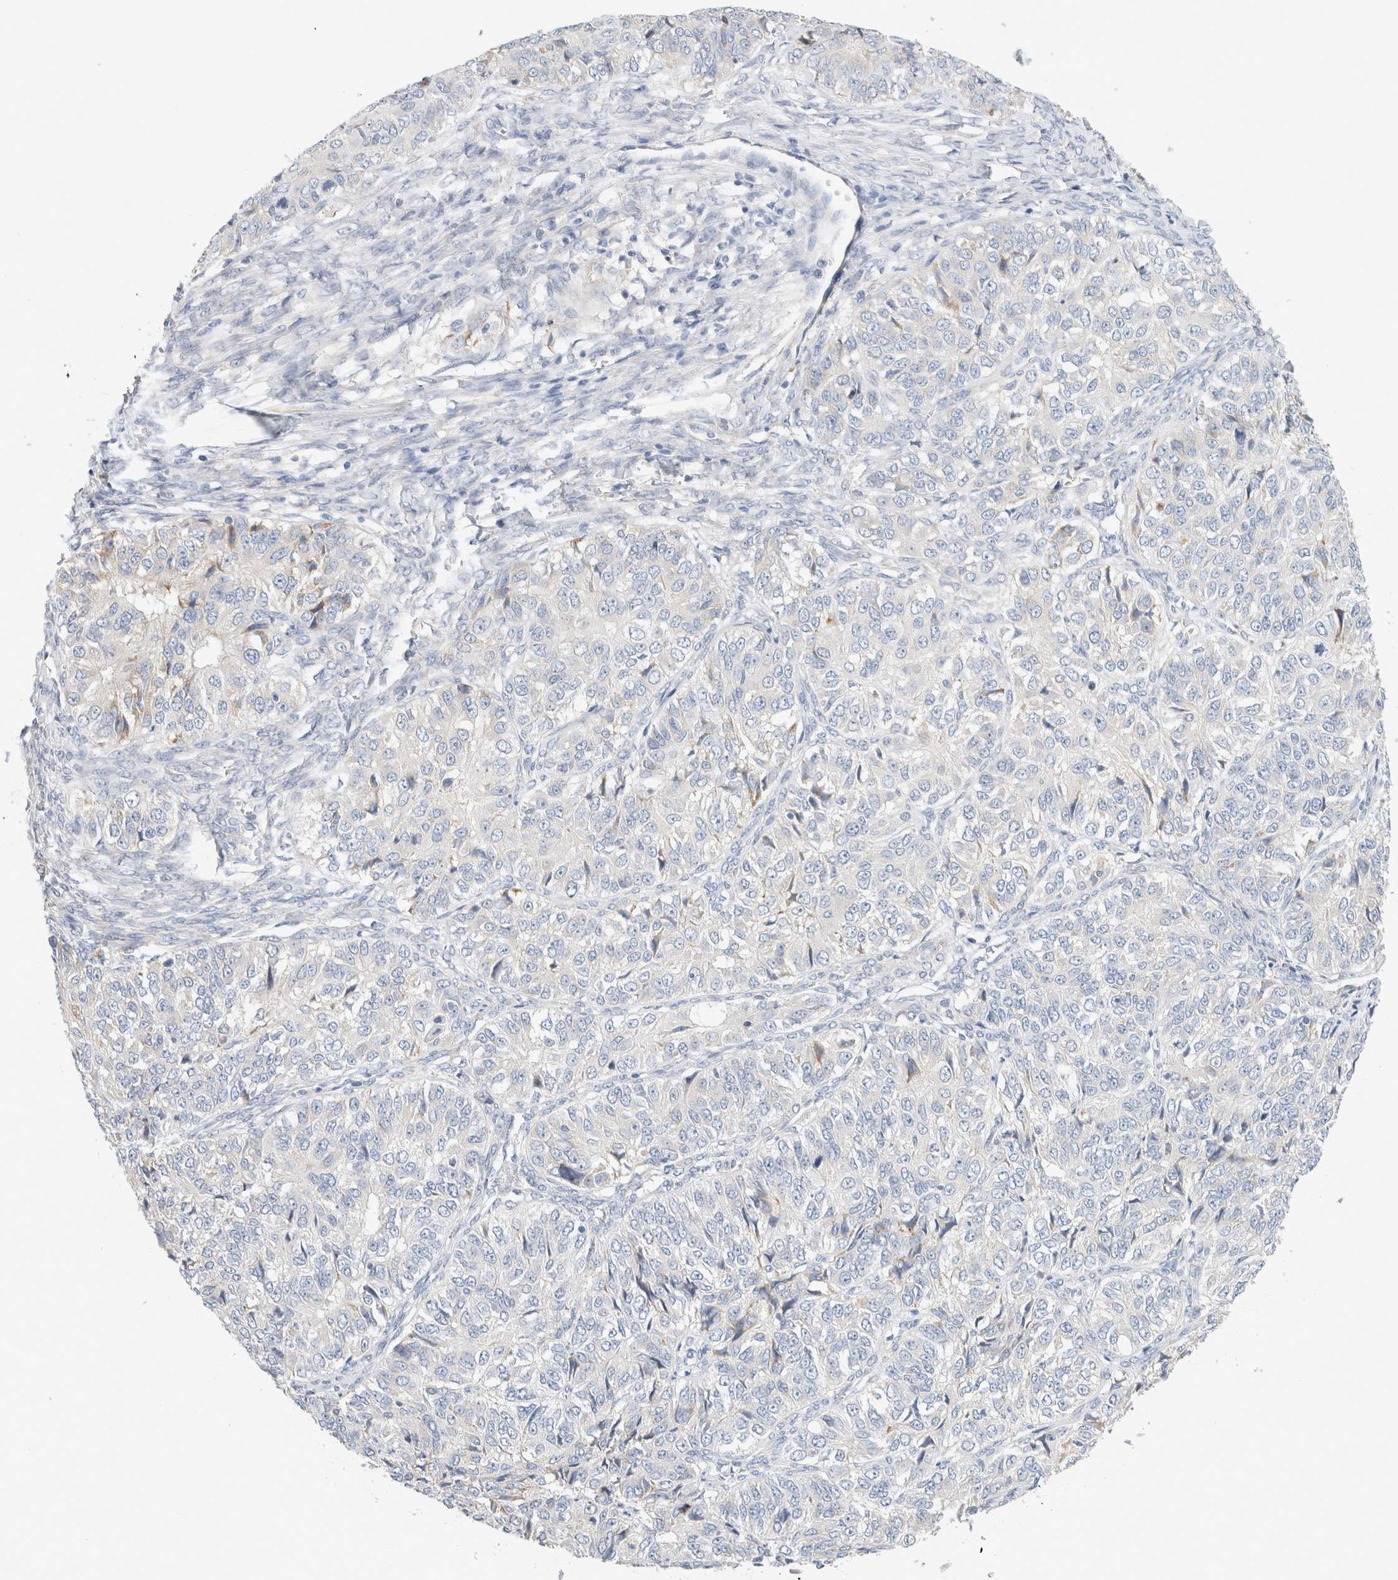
{"staining": {"intensity": "negative", "quantity": "none", "location": "none"}, "tissue": "ovarian cancer", "cell_type": "Tumor cells", "image_type": "cancer", "snomed": [{"axis": "morphology", "description": "Carcinoma, endometroid"}, {"axis": "topography", "description": "Ovary"}], "caption": "IHC image of ovarian cancer (endometroid carcinoma) stained for a protein (brown), which demonstrates no positivity in tumor cells.", "gene": "GADD45G", "patient": {"sex": "female", "age": 51}}